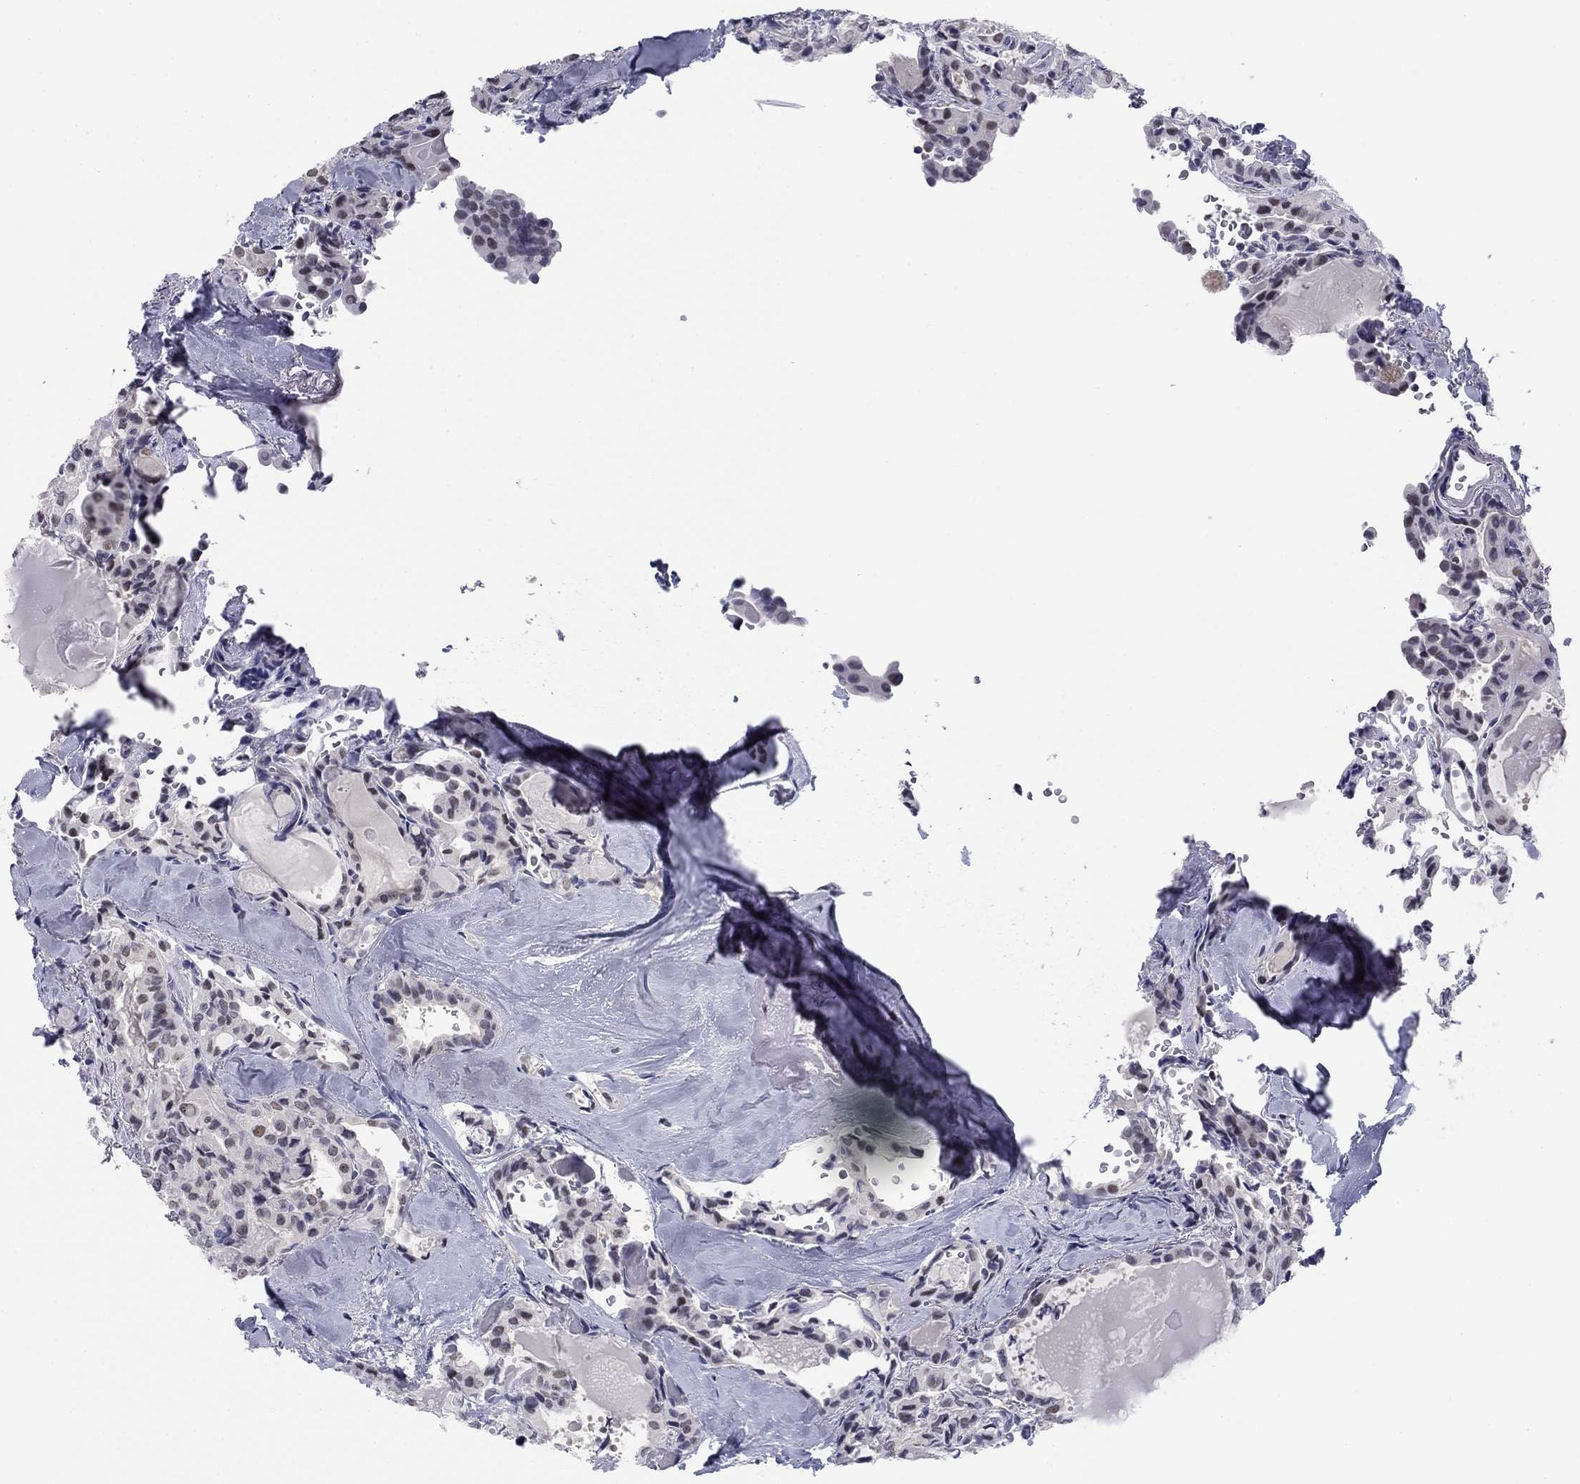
{"staining": {"intensity": "weak", "quantity": "<25%", "location": "nuclear"}, "tissue": "thyroid cancer", "cell_type": "Tumor cells", "image_type": "cancer", "snomed": [{"axis": "morphology", "description": "Papillary adenocarcinoma, NOS"}, {"axis": "topography", "description": "Thyroid gland"}], "caption": "Image shows no protein staining in tumor cells of thyroid papillary adenocarcinoma tissue.", "gene": "TIGD4", "patient": {"sex": "female", "age": 41}}